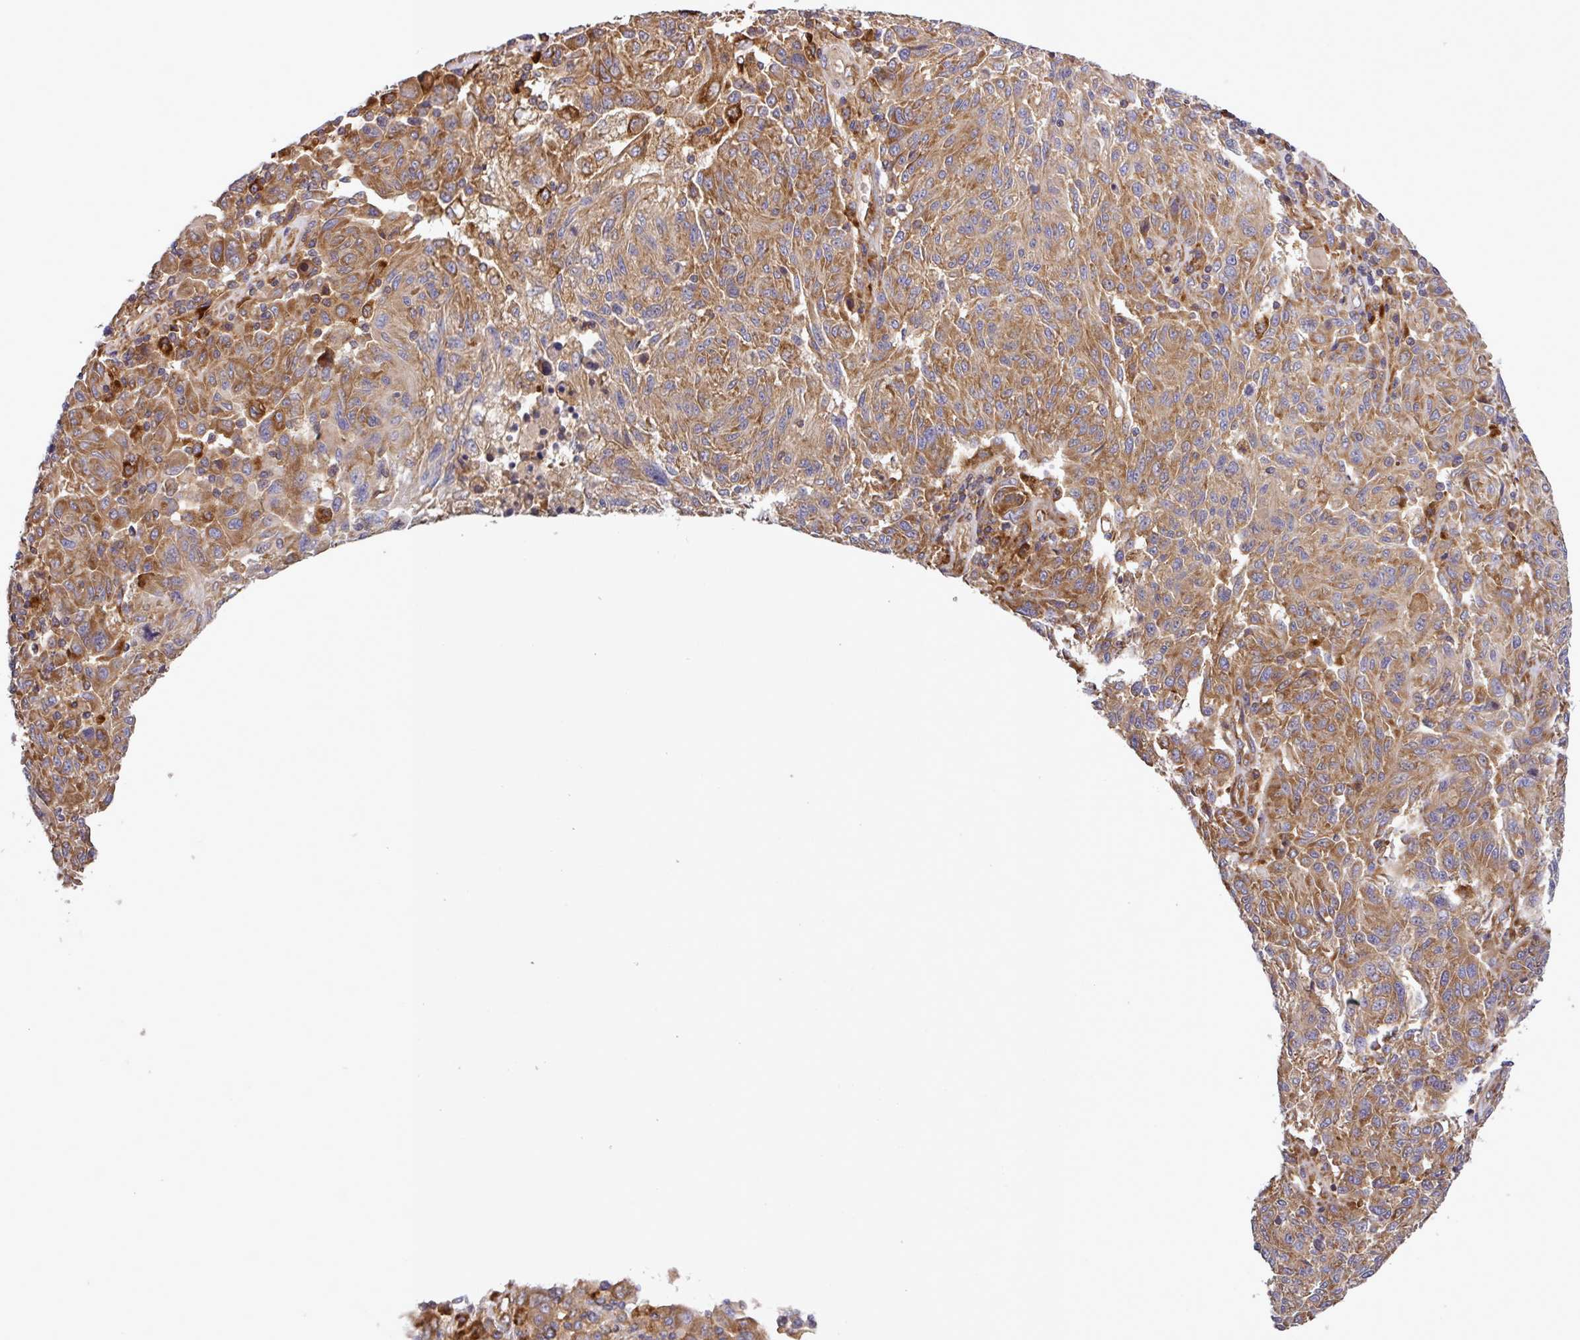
{"staining": {"intensity": "moderate", "quantity": ">75%", "location": "cytoplasmic/membranous"}, "tissue": "melanoma", "cell_type": "Tumor cells", "image_type": "cancer", "snomed": [{"axis": "morphology", "description": "Malignant melanoma, NOS"}, {"axis": "topography", "description": "Skin"}], "caption": "Immunohistochemistry of melanoma reveals medium levels of moderate cytoplasmic/membranous expression in about >75% of tumor cells. The staining is performed using DAB (3,3'-diaminobenzidine) brown chromogen to label protein expression. The nuclei are counter-stained blue using hematoxylin.", "gene": "LRRC74B", "patient": {"sex": "male", "age": 53}}